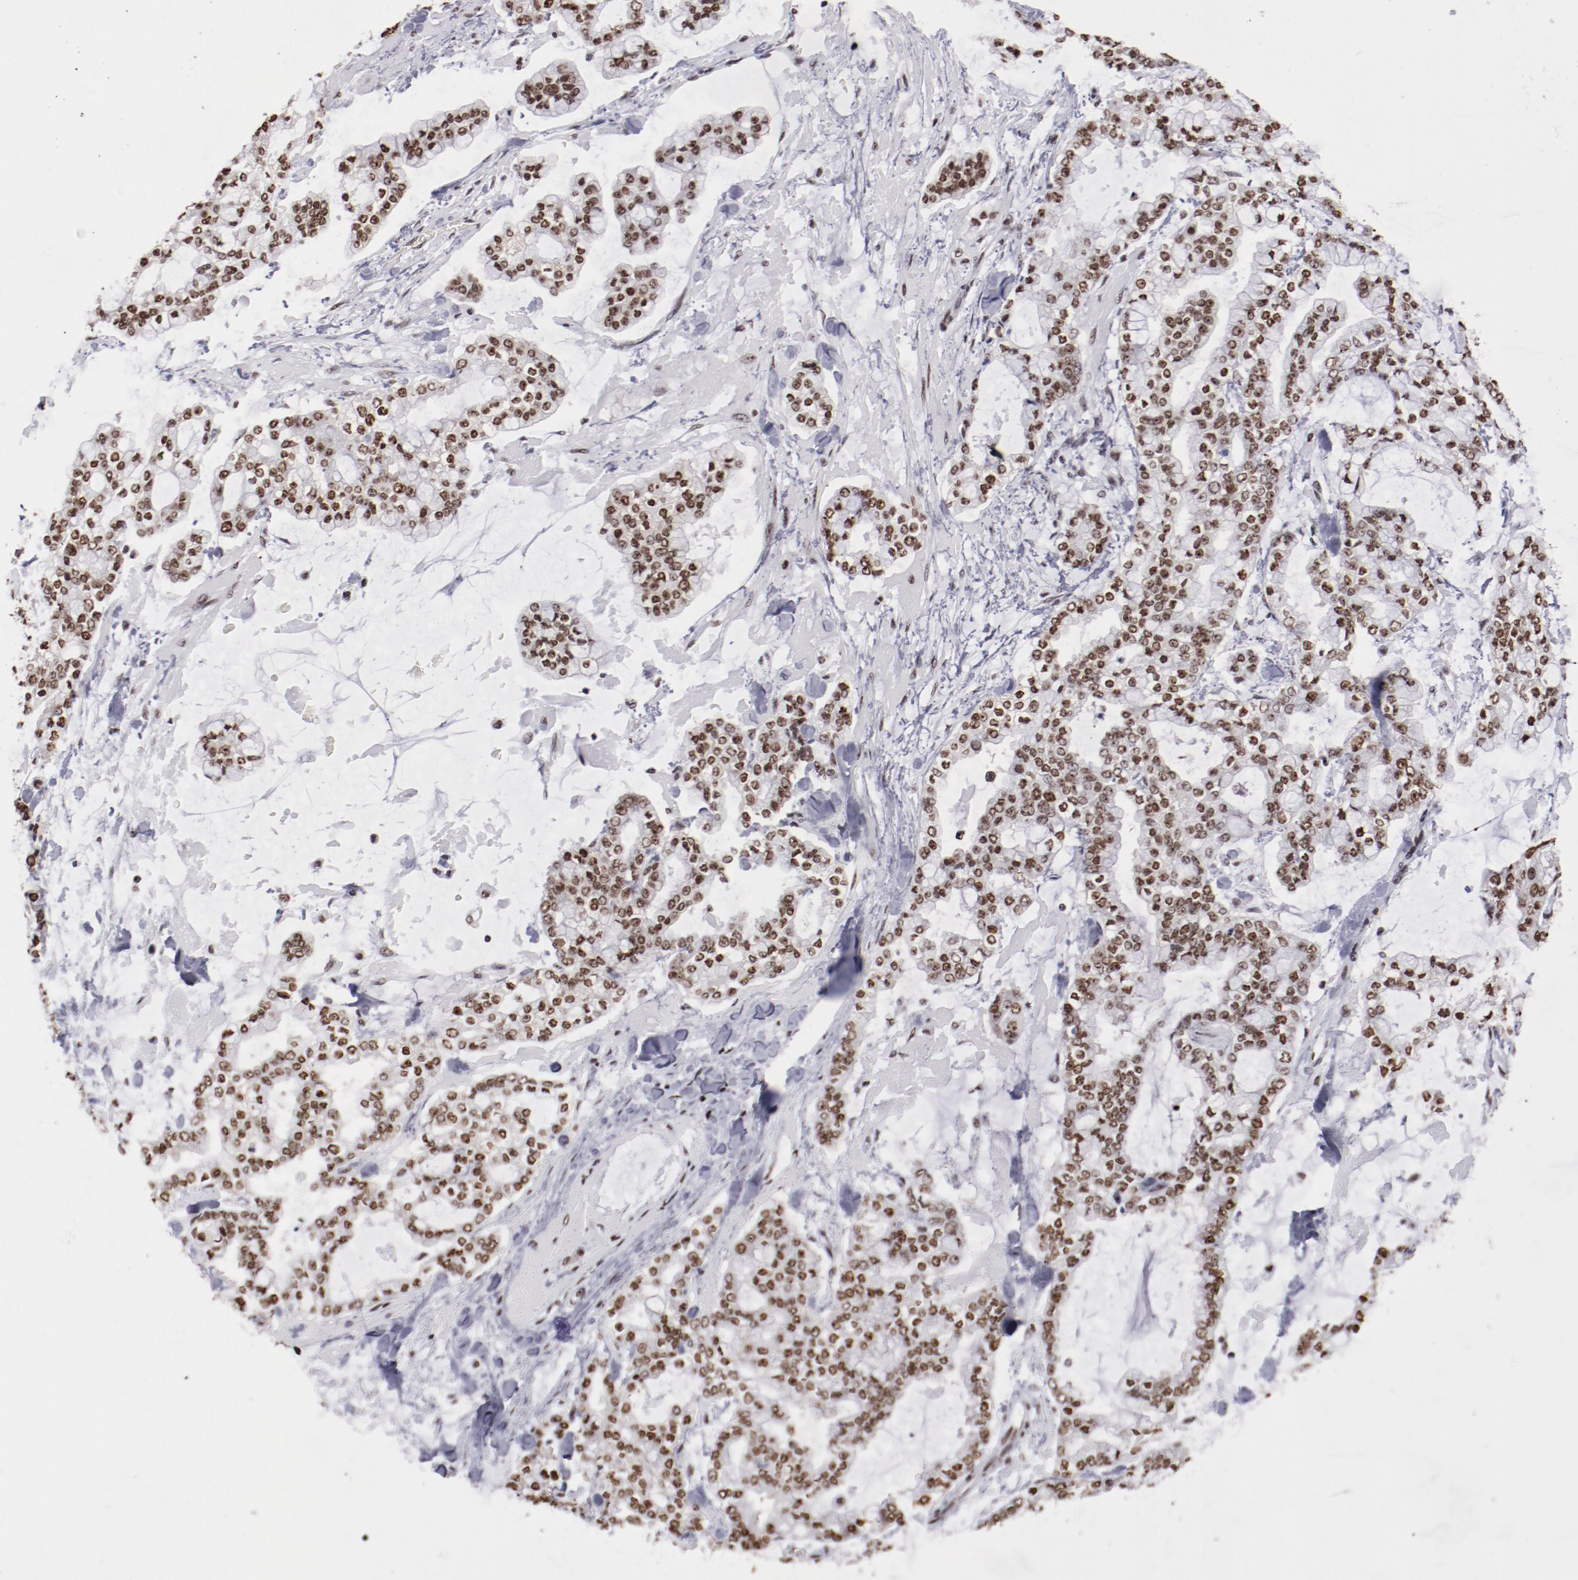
{"staining": {"intensity": "moderate", "quantity": ">75%", "location": "nuclear"}, "tissue": "stomach cancer", "cell_type": "Tumor cells", "image_type": "cancer", "snomed": [{"axis": "morphology", "description": "Normal tissue, NOS"}, {"axis": "morphology", "description": "Adenocarcinoma, NOS"}, {"axis": "topography", "description": "Stomach, upper"}, {"axis": "topography", "description": "Stomach"}], "caption": "Tumor cells demonstrate medium levels of moderate nuclear staining in approximately >75% of cells in stomach adenocarcinoma.", "gene": "HNRNPA2B1", "patient": {"sex": "male", "age": 76}}